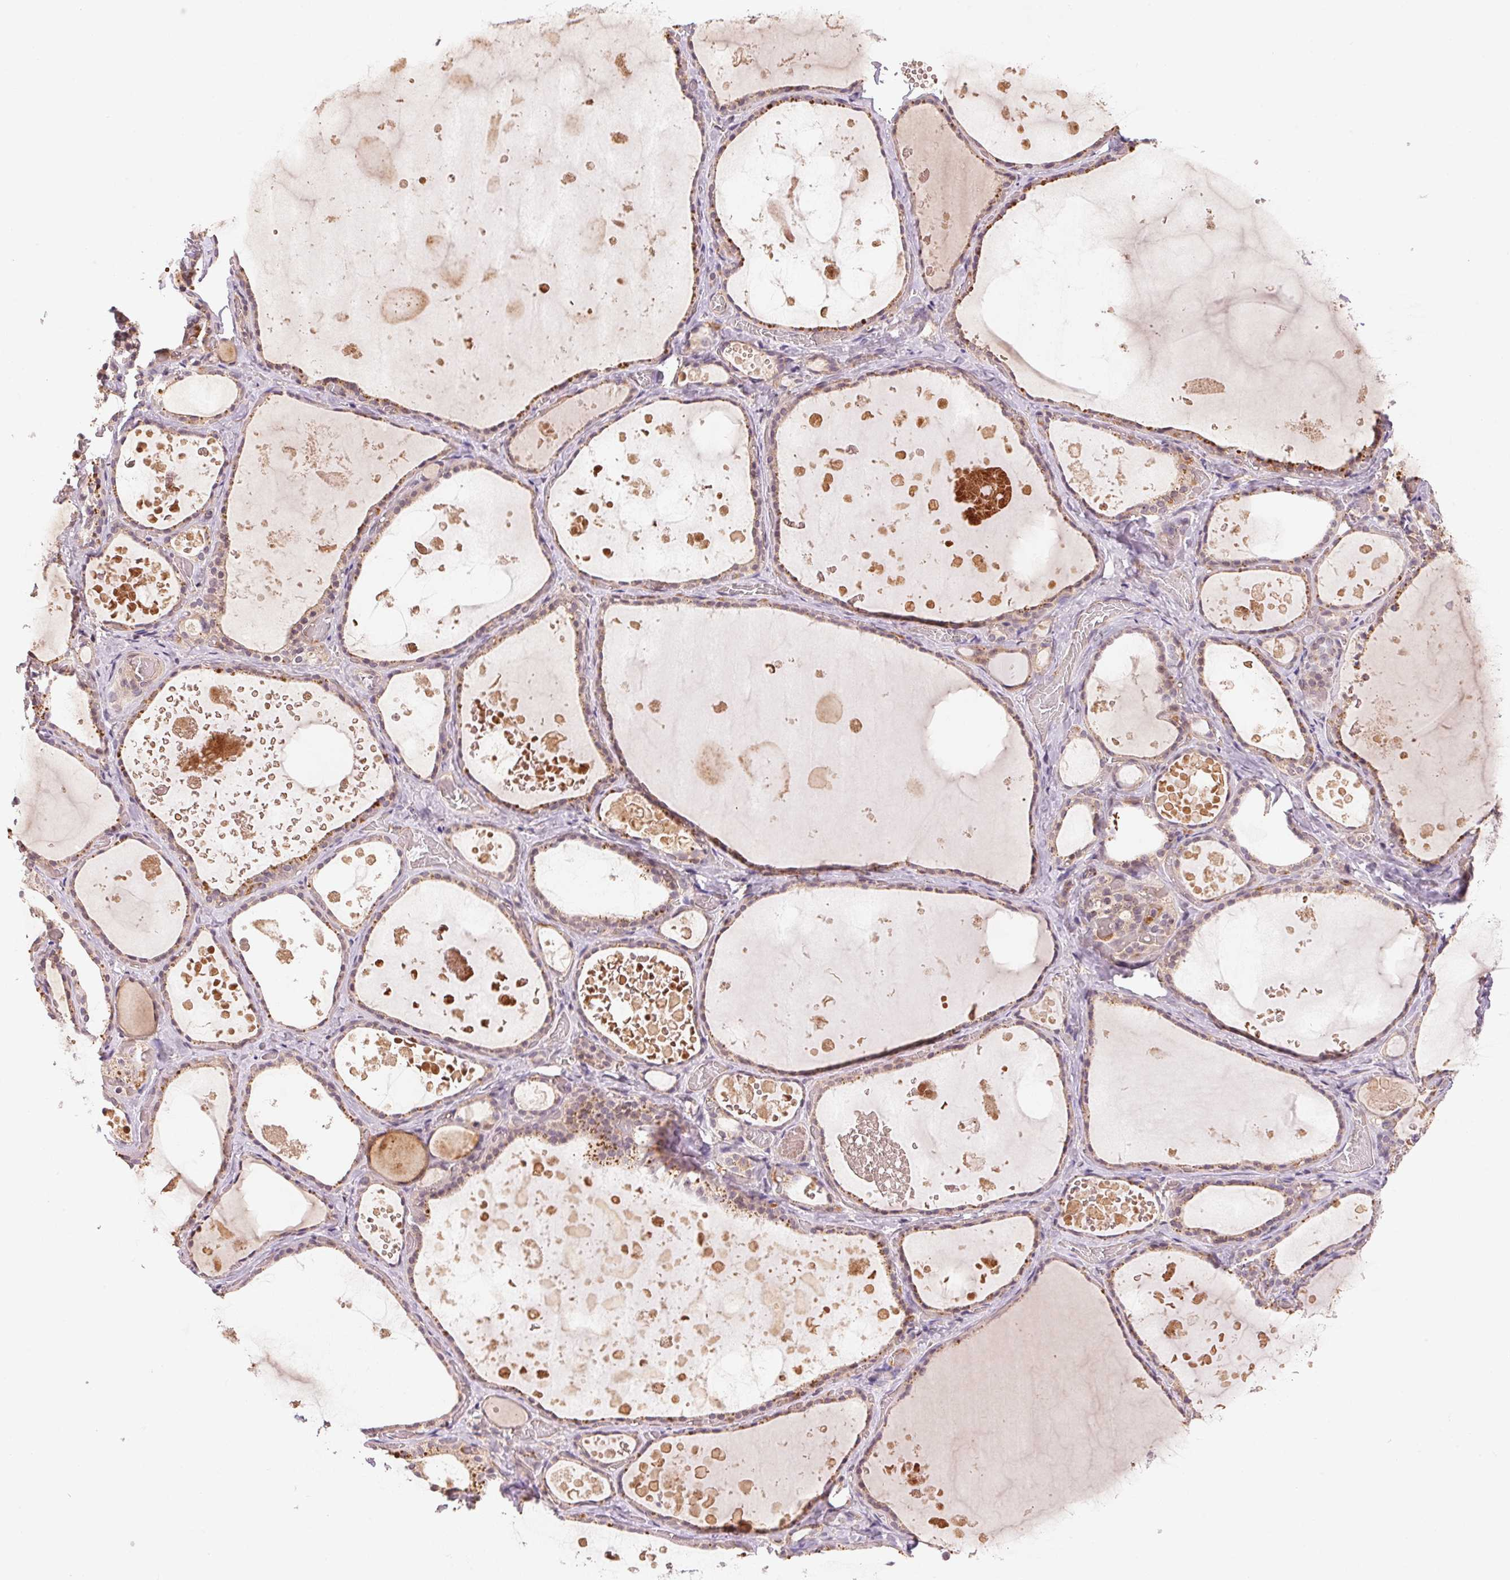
{"staining": {"intensity": "weak", "quantity": ">75%", "location": "cytoplasmic/membranous"}, "tissue": "thyroid gland", "cell_type": "Glandular cells", "image_type": "normal", "snomed": [{"axis": "morphology", "description": "Normal tissue, NOS"}, {"axis": "topography", "description": "Thyroid gland"}], "caption": "Immunohistochemistry staining of benign thyroid gland, which shows low levels of weak cytoplasmic/membranous positivity in about >75% of glandular cells indicating weak cytoplasmic/membranous protein expression. The staining was performed using DAB (3,3'-diaminobenzidine) (brown) for protein detection and nuclei were counterstained in hematoxylin (blue).", "gene": "BNIP5", "patient": {"sex": "female", "age": 56}}